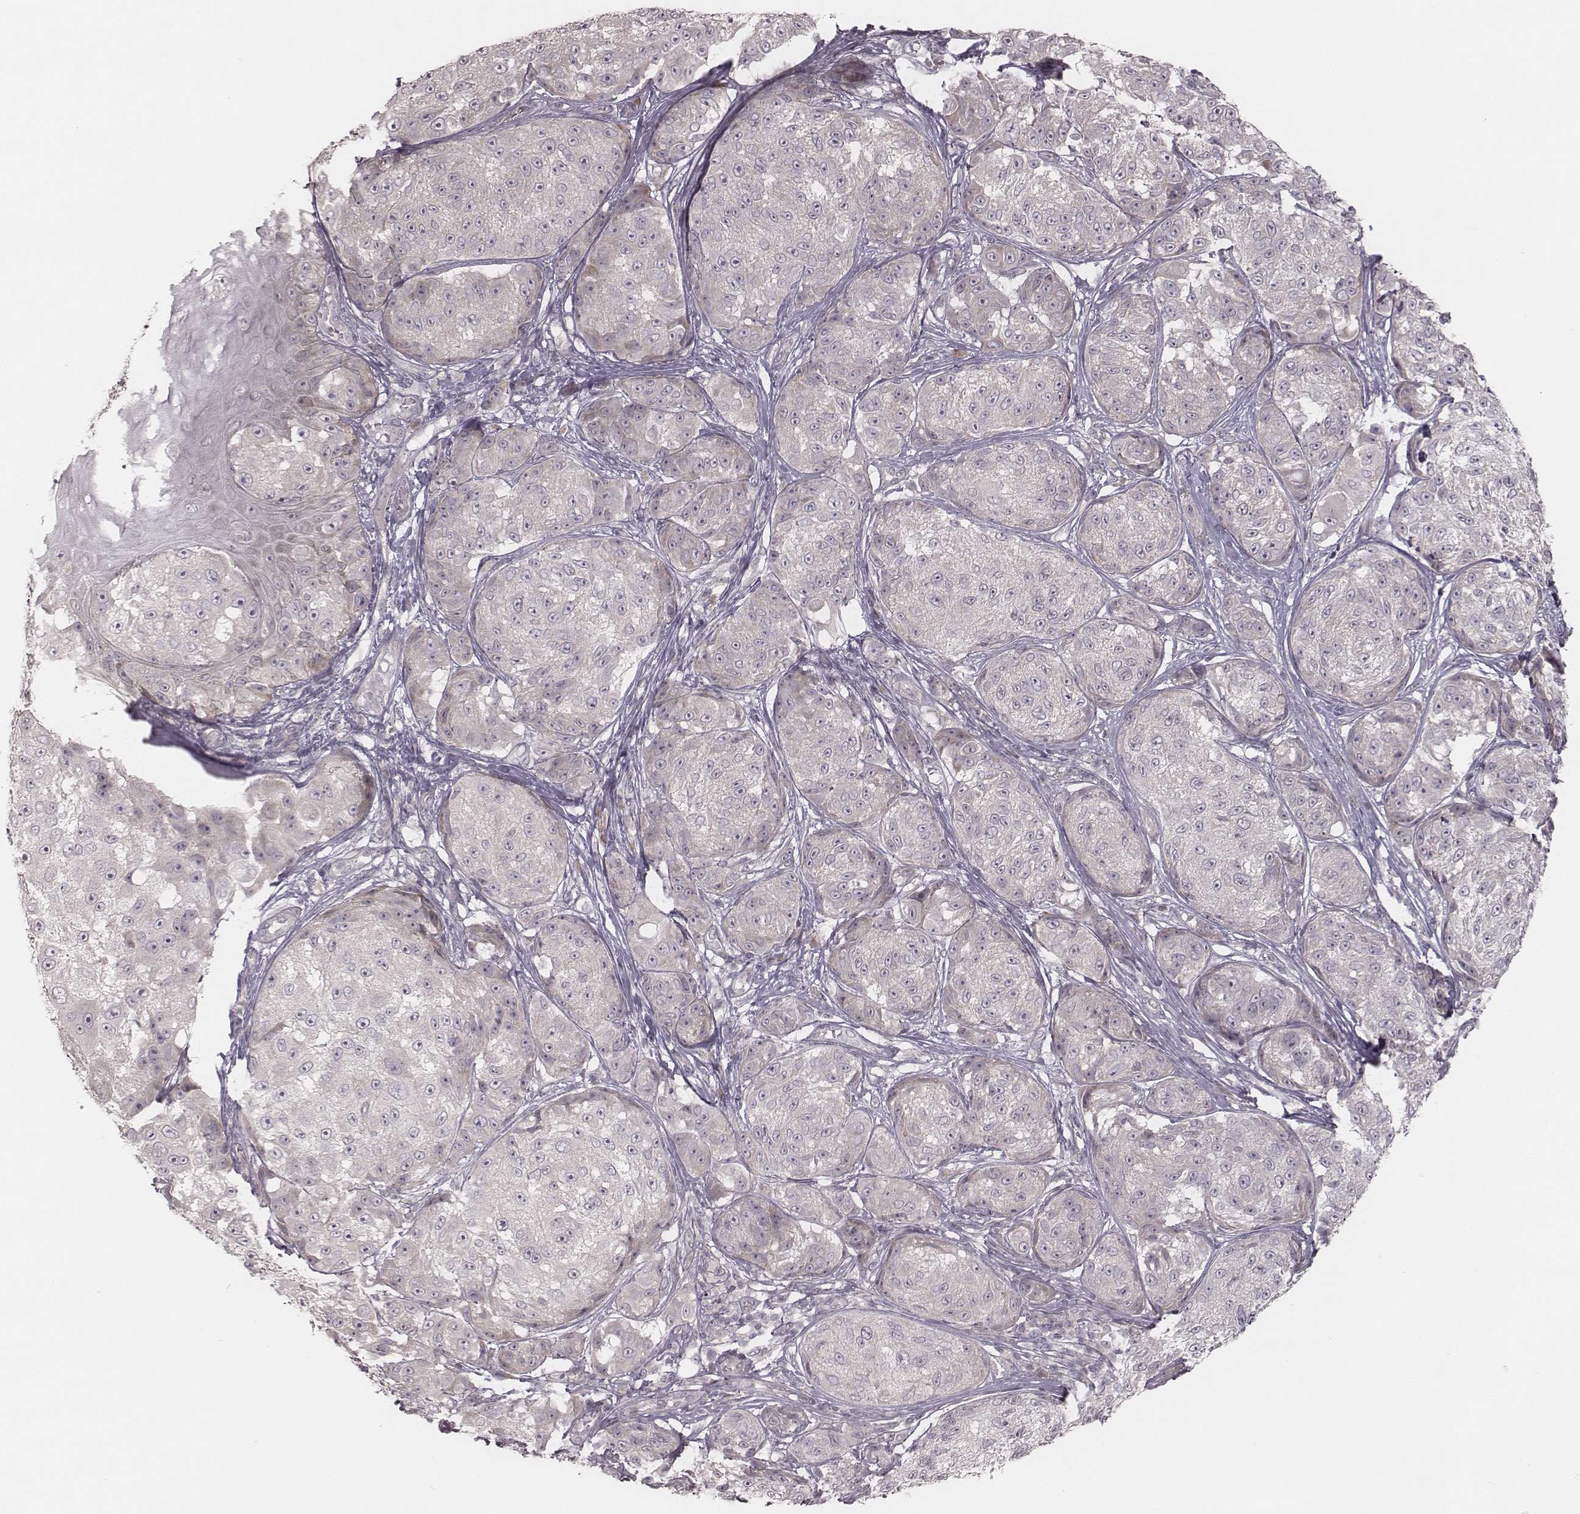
{"staining": {"intensity": "negative", "quantity": "none", "location": "none"}, "tissue": "melanoma", "cell_type": "Tumor cells", "image_type": "cancer", "snomed": [{"axis": "morphology", "description": "Malignant melanoma, NOS"}, {"axis": "topography", "description": "Skin"}], "caption": "Tumor cells are negative for protein expression in human melanoma.", "gene": "ACACB", "patient": {"sex": "male", "age": 61}}